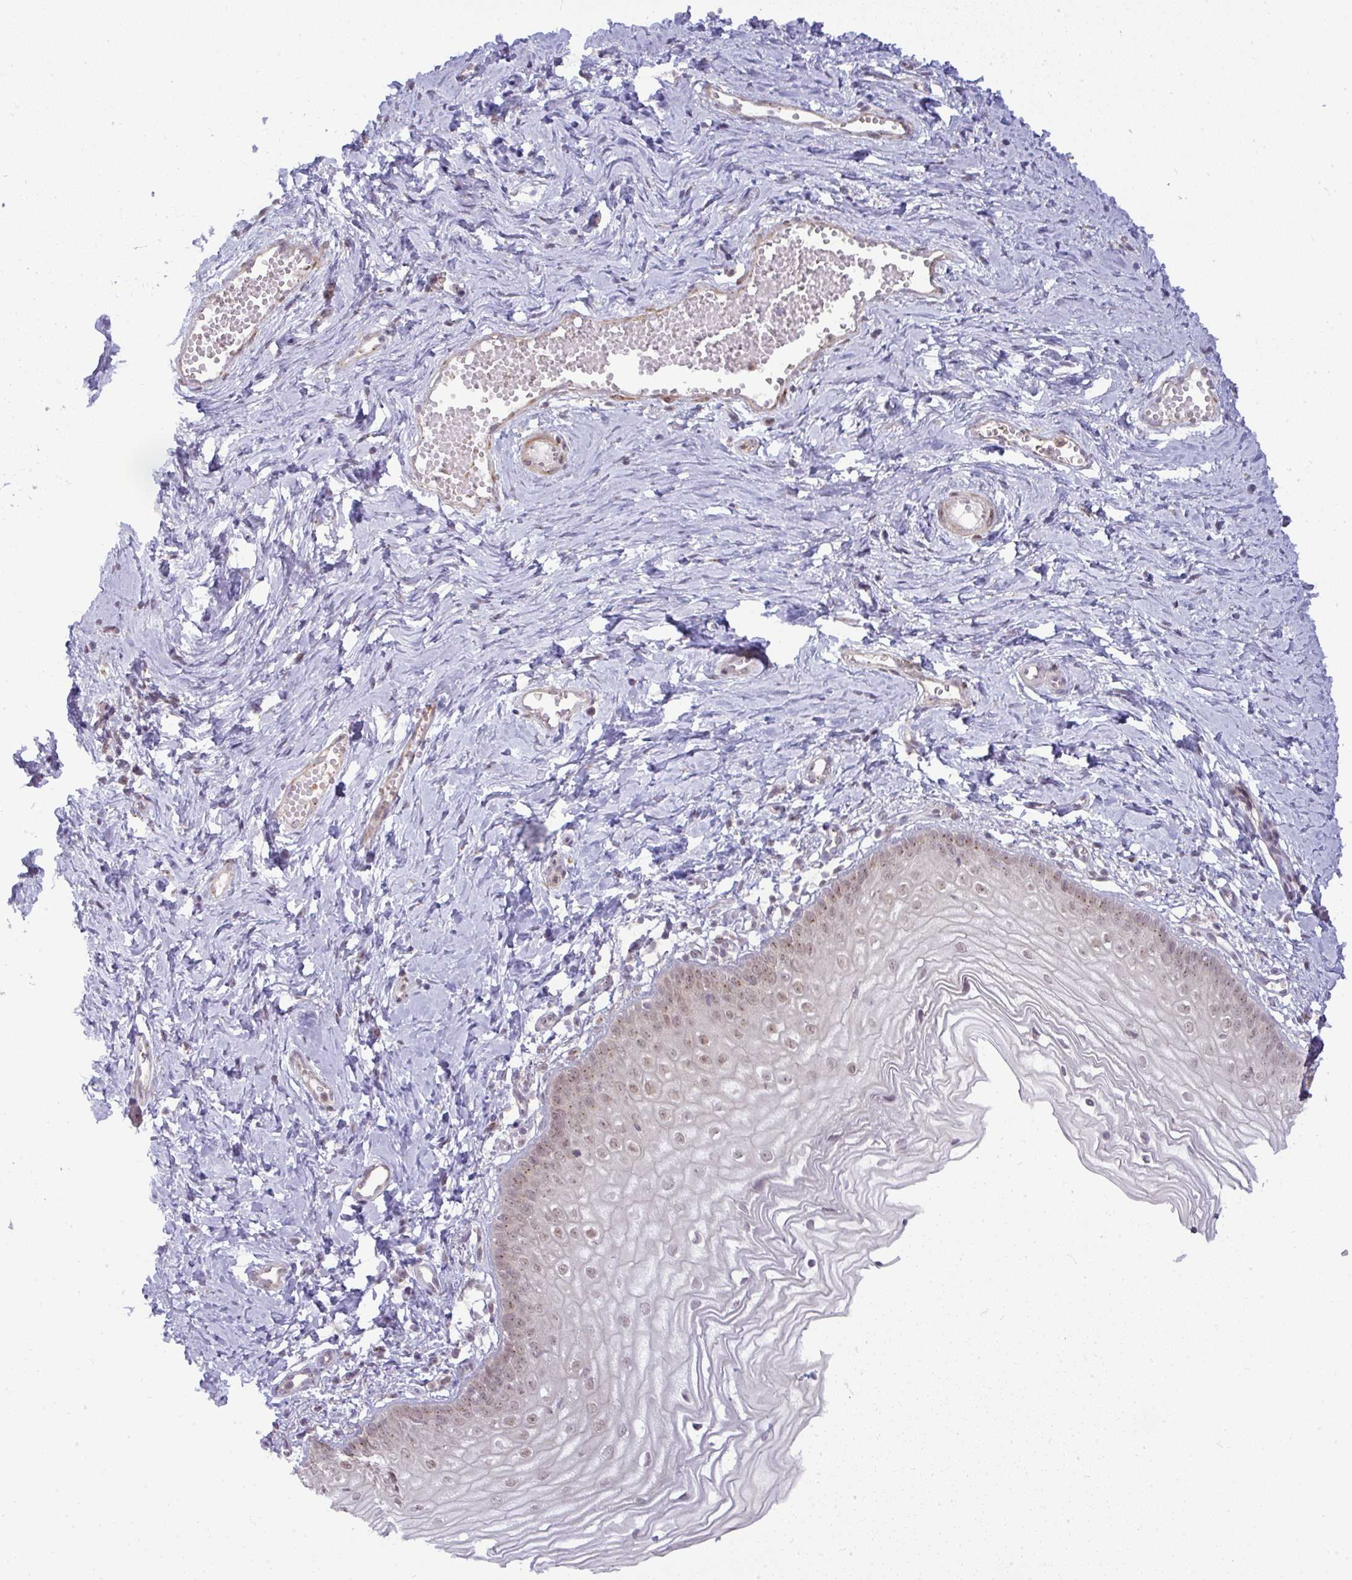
{"staining": {"intensity": "weak", "quantity": "25%-75%", "location": "nuclear"}, "tissue": "vagina", "cell_type": "Squamous epithelial cells", "image_type": "normal", "snomed": [{"axis": "morphology", "description": "Normal tissue, NOS"}, {"axis": "topography", "description": "Vagina"}], "caption": "Weak nuclear protein staining is identified in approximately 25%-75% of squamous epithelial cells in vagina.", "gene": "DZIP1", "patient": {"sex": "female", "age": 38}}